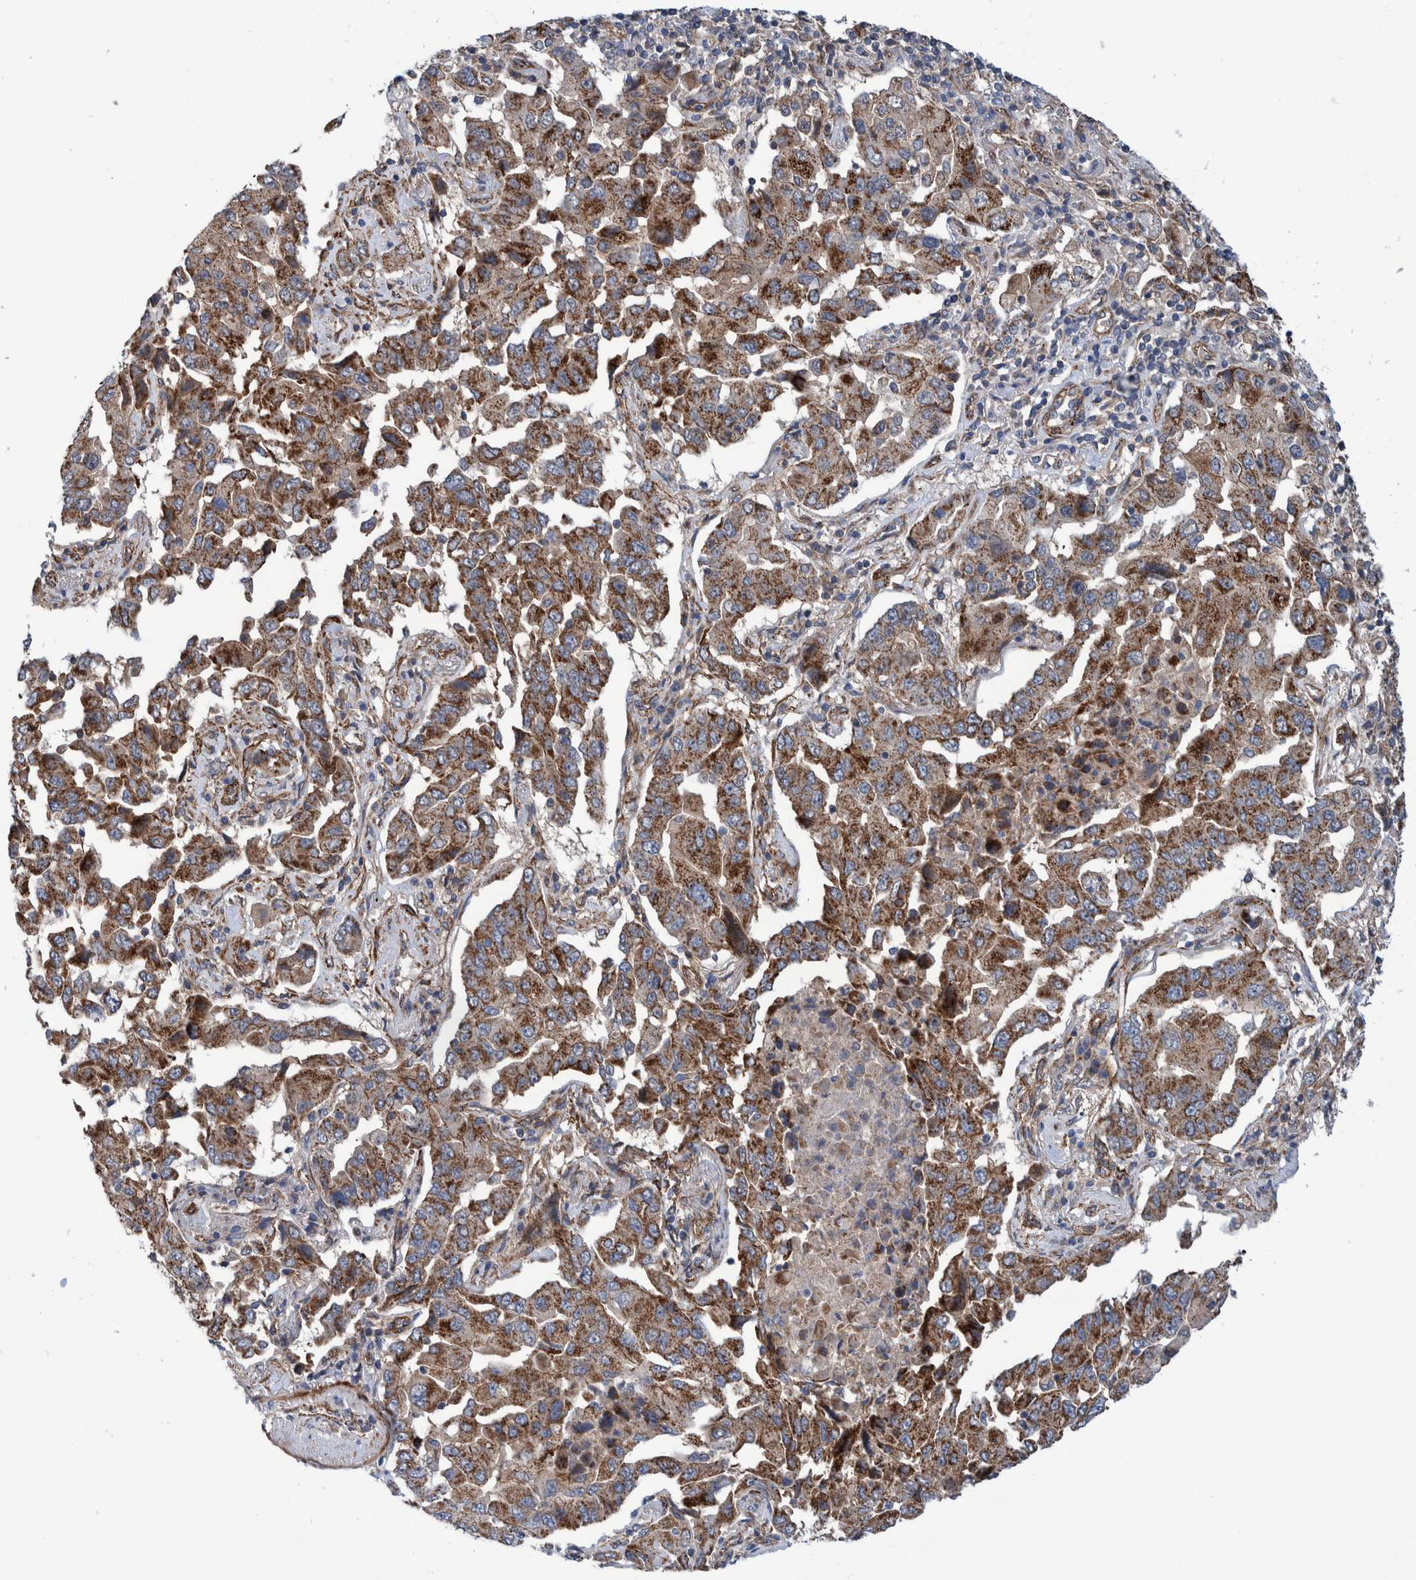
{"staining": {"intensity": "strong", "quantity": "25%-75%", "location": "cytoplasmic/membranous"}, "tissue": "lung cancer", "cell_type": "Tumor cells", "image_type": "cancer", "snomed": [{"axis": "morphology", "description": "Adenocarcinoma, NOS"}, {"axis": "topography", "description": "Lung"}], "caption": "Immunohistochemistry histopathology image of neoplastic tissue: human lung adenocarcinoma stained using immunohistochemistry shows high levels of strong protein expression localized specifically in the cytoplasmic/membranous of tumor cells, appearing as a cytoplasmic/membranous brown color.", "gene": "SLC25A10", "patient": {"sex": "female", "age": 65}}